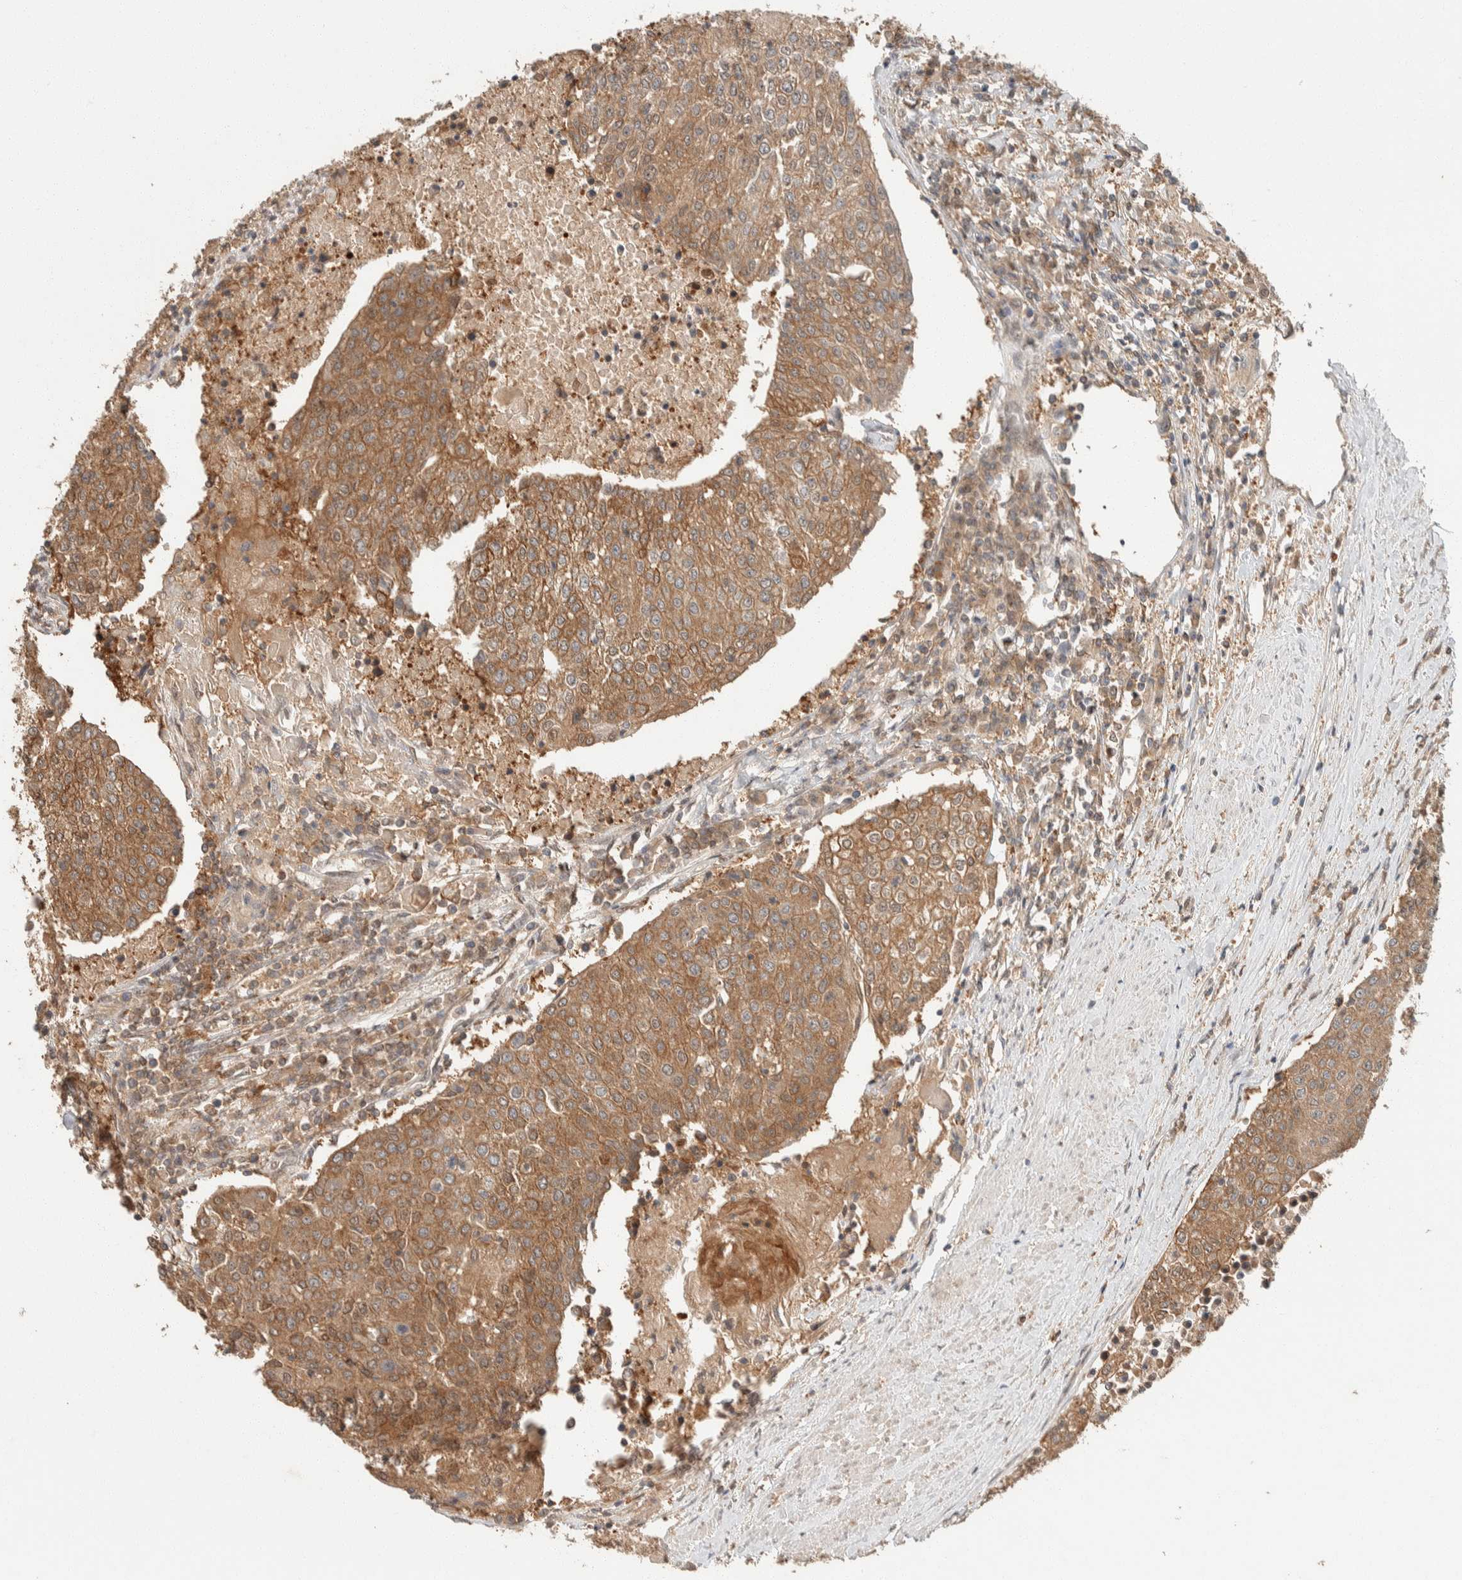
{"staining": {"intensity": "moderate", "quantity": ">75%", "location": "cytoplasmic/membranous"}, "tissue": "urothelial cancer", "cell_type": "Tumor cells", "image_type": "cancer", "snomed": [{"axis": "morphology", "description": "Urothelial carcinoma, High grade"}, {"axis": "topography", "description": "Urinary bladder"}], "caption": "Immunohistochemistry photomicrograph of human urothelial carcinoma (high-grade) stained for a protein (brown), which shows medium levels of moderate cytoplasmic/membranous positivity in approximately >75% of tumor cells.", "gene": "ZNF567", "patient": {"sex": "female", "age": 85}}